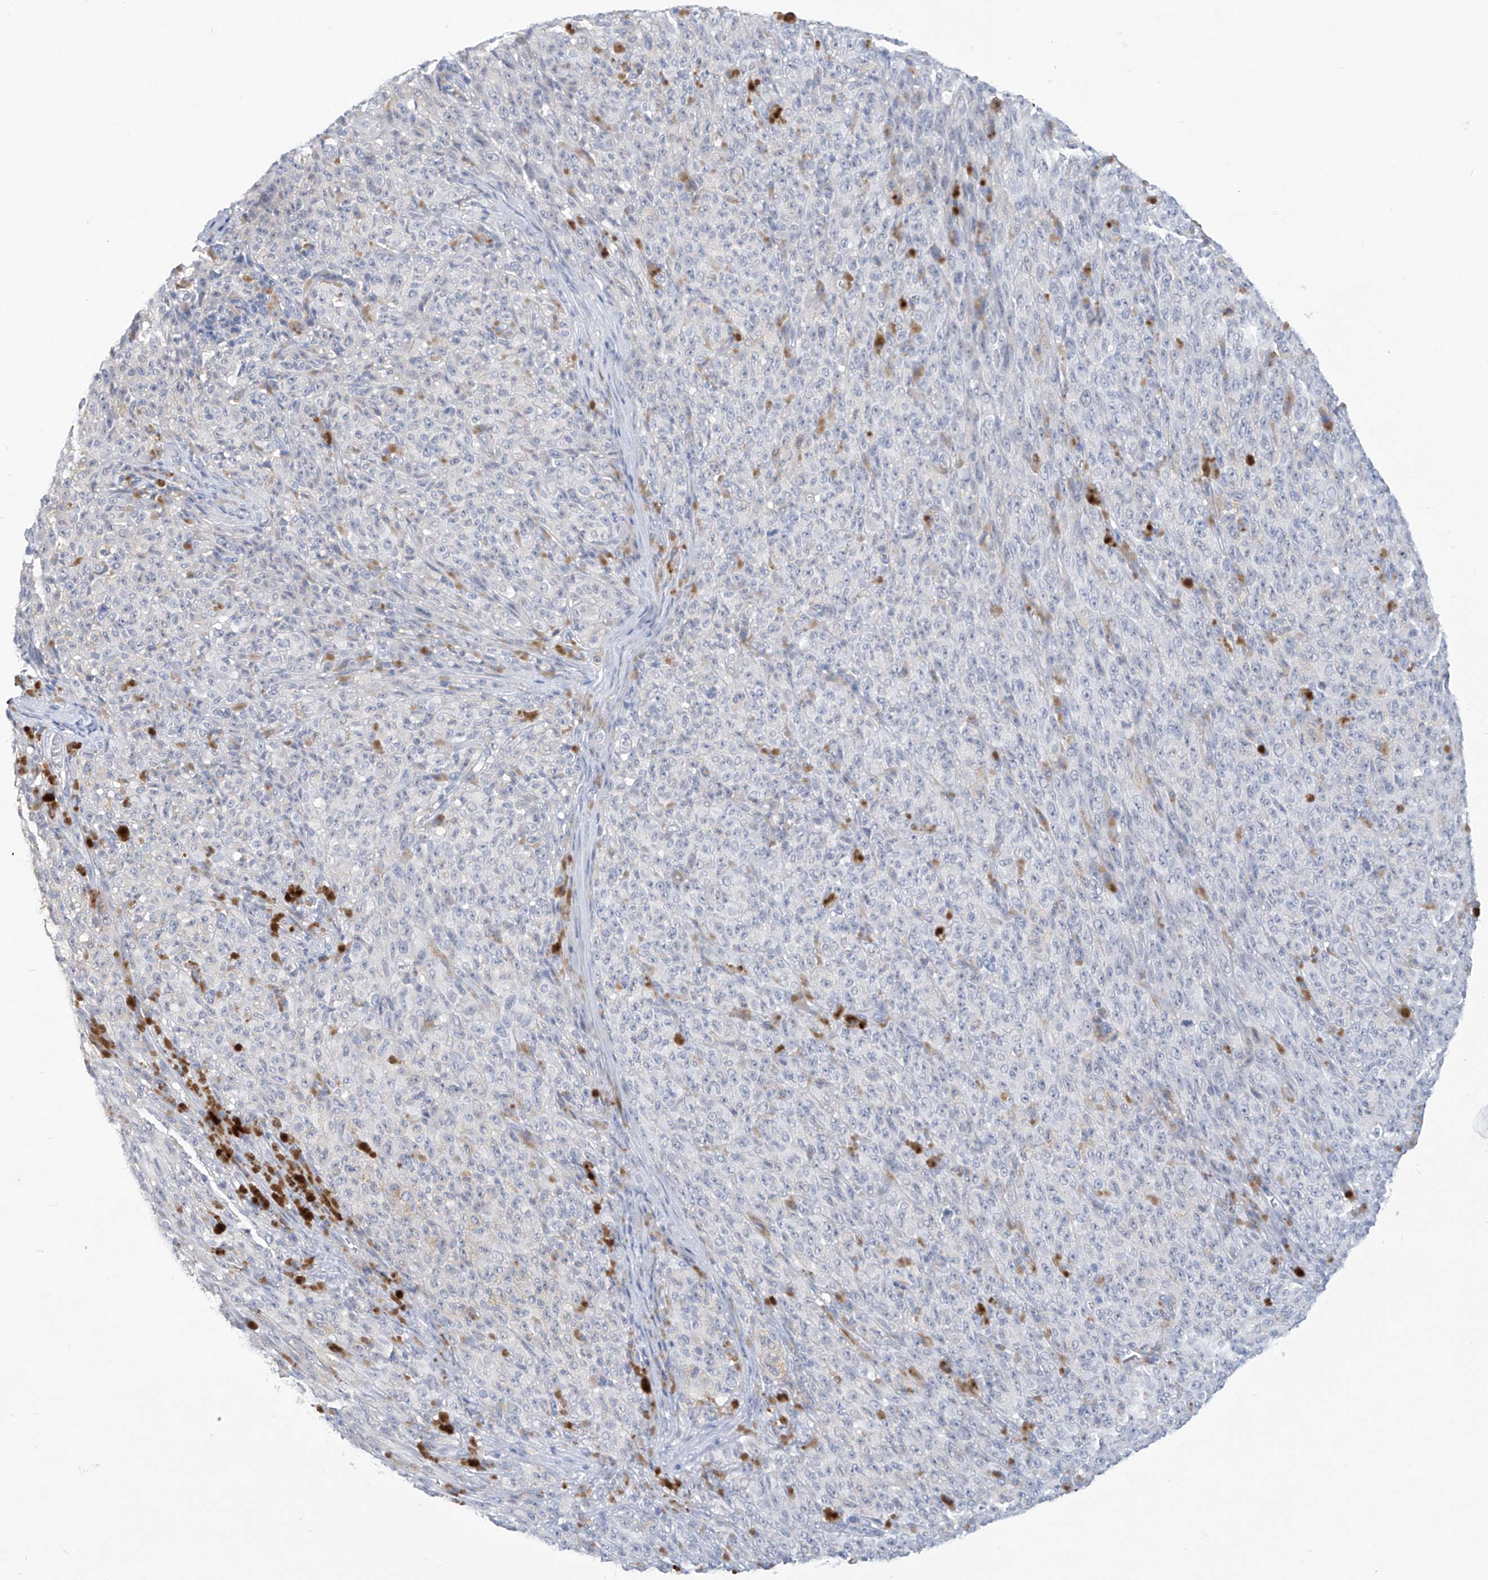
{"staining": {"intensity": "negative", "quantity": "none", "location": "none"}, "tissue": "melanoma", "cell_type": "Tumor cells", "image_type": "cancer", "snomed": [{"axis": "morphology", "description": "Malignant melanoma, NOS"}, {"axis": "topography", "description": "Skin"}], "caption": "High power microscopy histopathology image of an immunohistochemistry (IHC) histopathology image of melanoma, revealing no significant expression in tumor cells.", "gene": "IBA57", "patient": {"sex": "female", "age": 82}}